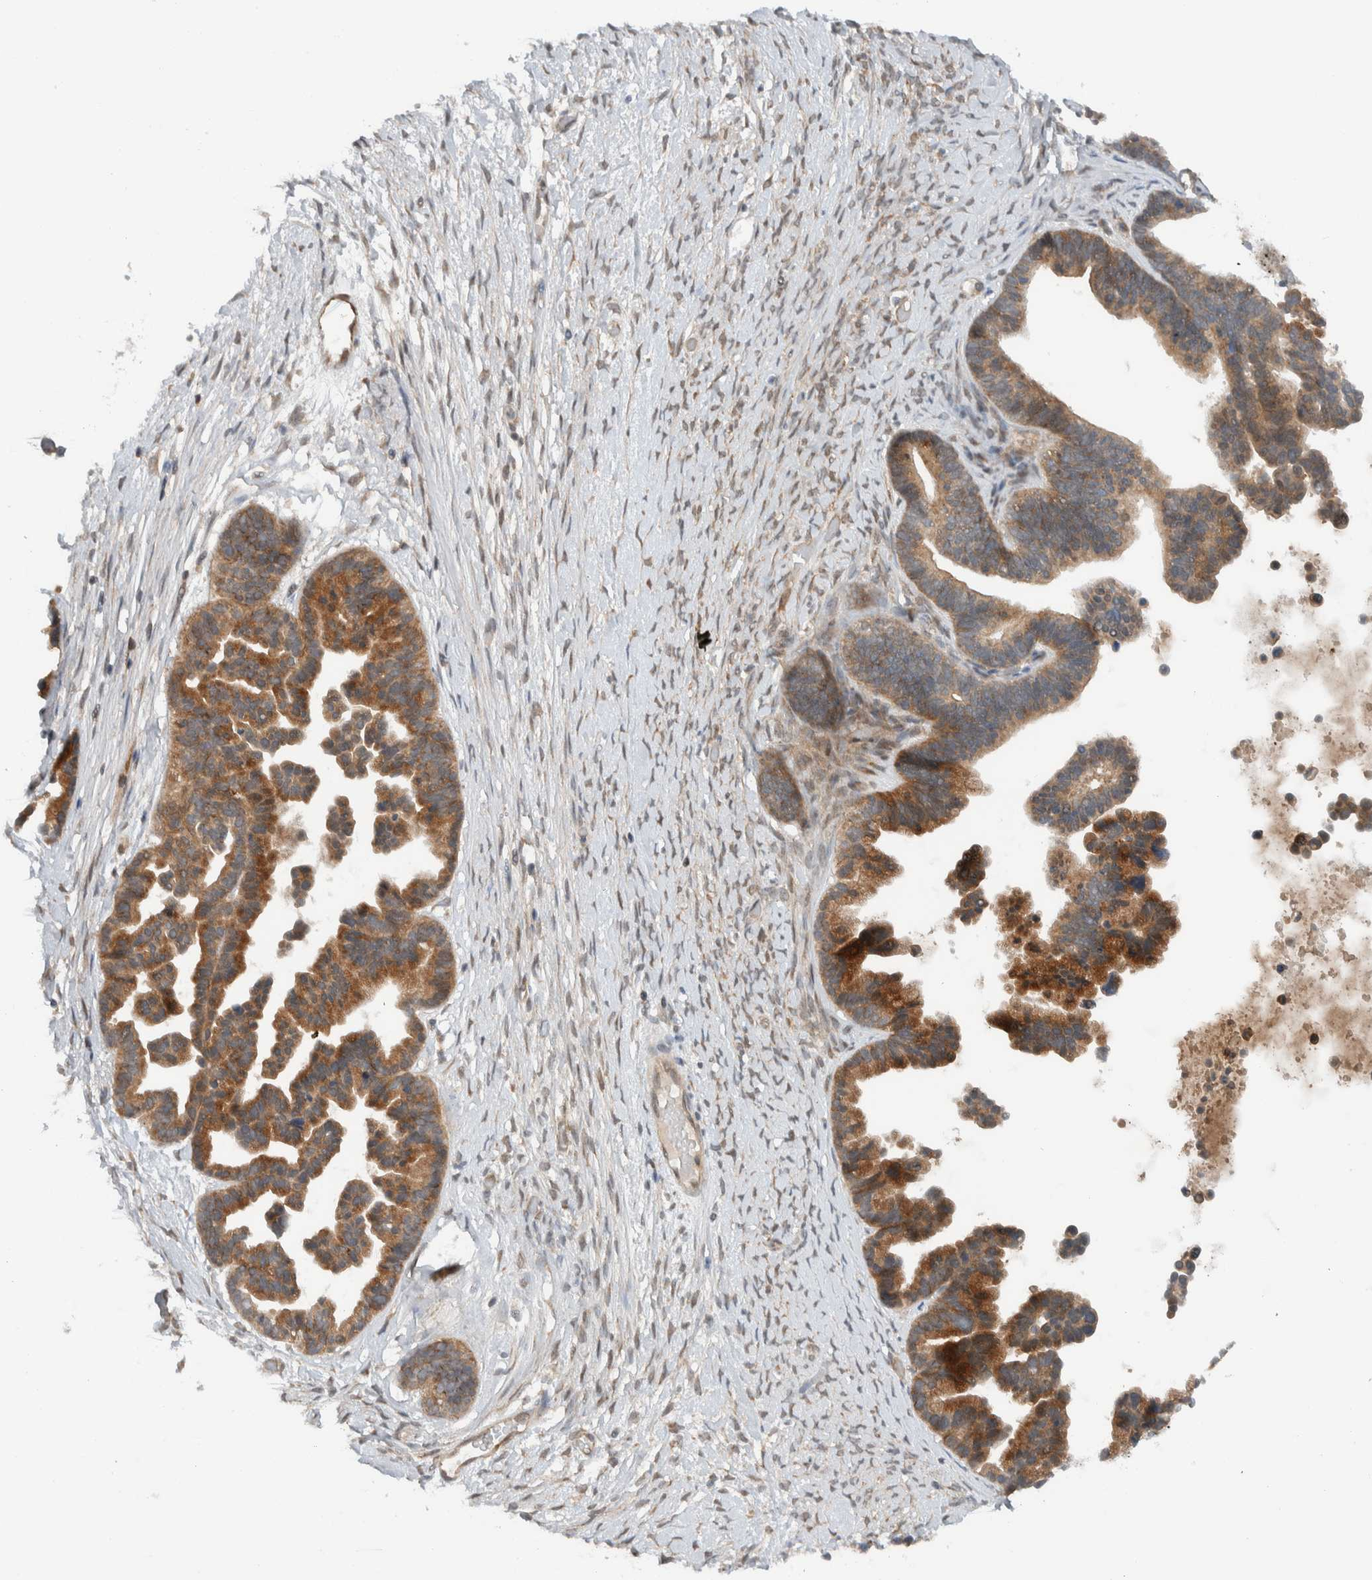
{"staining": {"intensity": "moderate", "quantity": ">75%", "location": "cytoplasmic/membranous"}, "tissue": "ovarian cancer", "cell_type": "Tumor cells", "image_type": "cancer", "snomed": [{"axis": "morphology", "description": "Cystadenocarcinoma, serous, NOS"}, {"axis": "topography", "description": "Ovary"}], "caption": "High-power microscopy captured an immunohistochemistry (IHC) image of serous cystadenocarcinoma (ovarian), revealing moderate cytoplasmic/membranous staining in about >75% of tumor cells.", "gene": "KLHL6", "patient": {"sex": "female", "age": 56}}